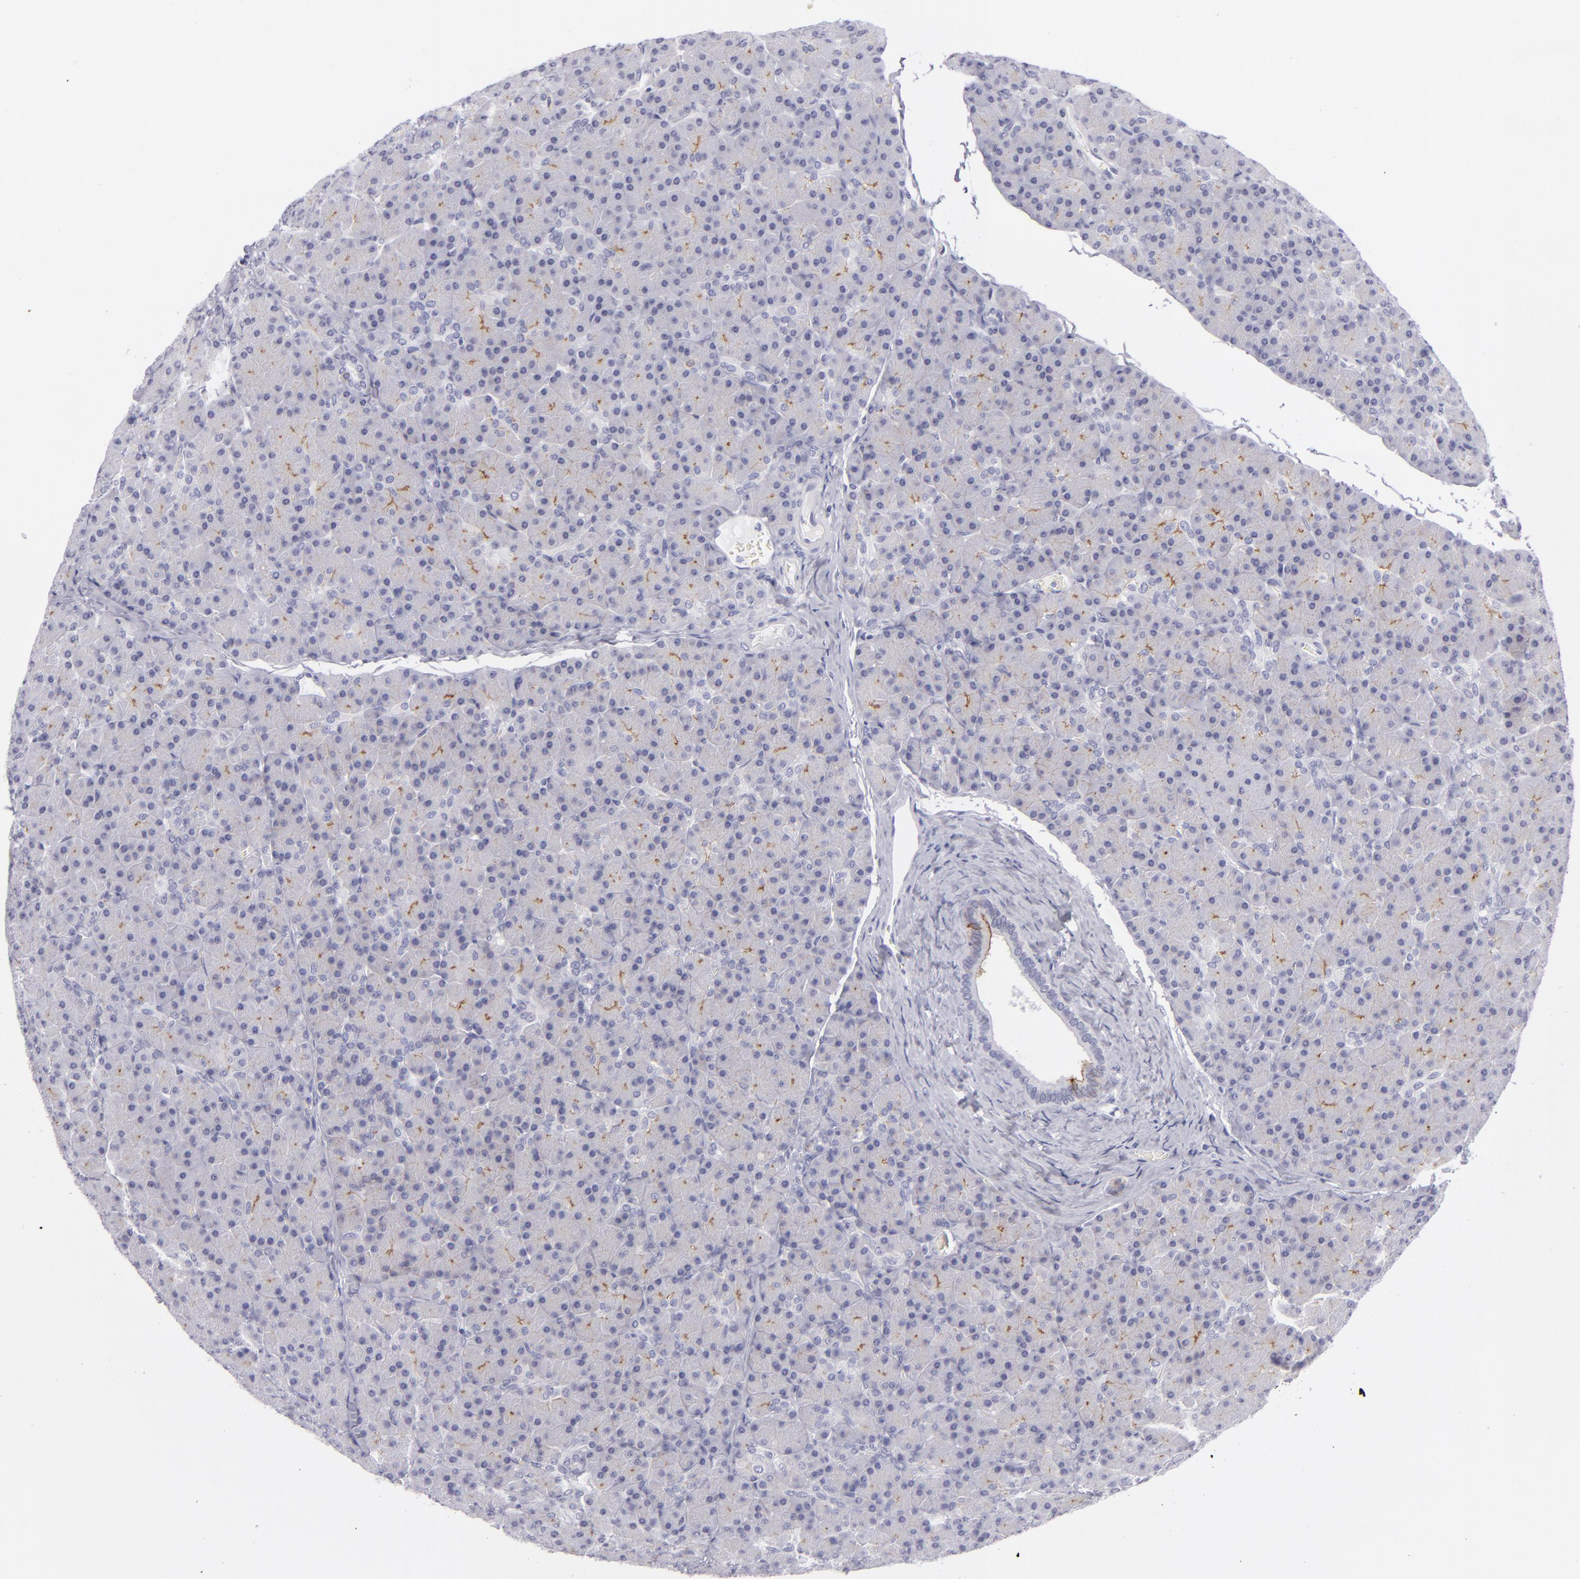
{"staining": {"intensity": "negative", "quantity": "none", "location": "none"}, "tissue": "pancreas", "cell_type": "Exocrine glandular cells", "image_type": "normal", "snomed": [{"axis": "morphology", "description": "Normal tissue, NOS"}, {"axis": "topography", "description": "Pancreas"}], "caption": "A photomicrograph of pancreas stained for a protein displays no brown staining in exocrine glandular cells.", "gene": "VIL1", "patient": {"sex": "female", "age": 43}}